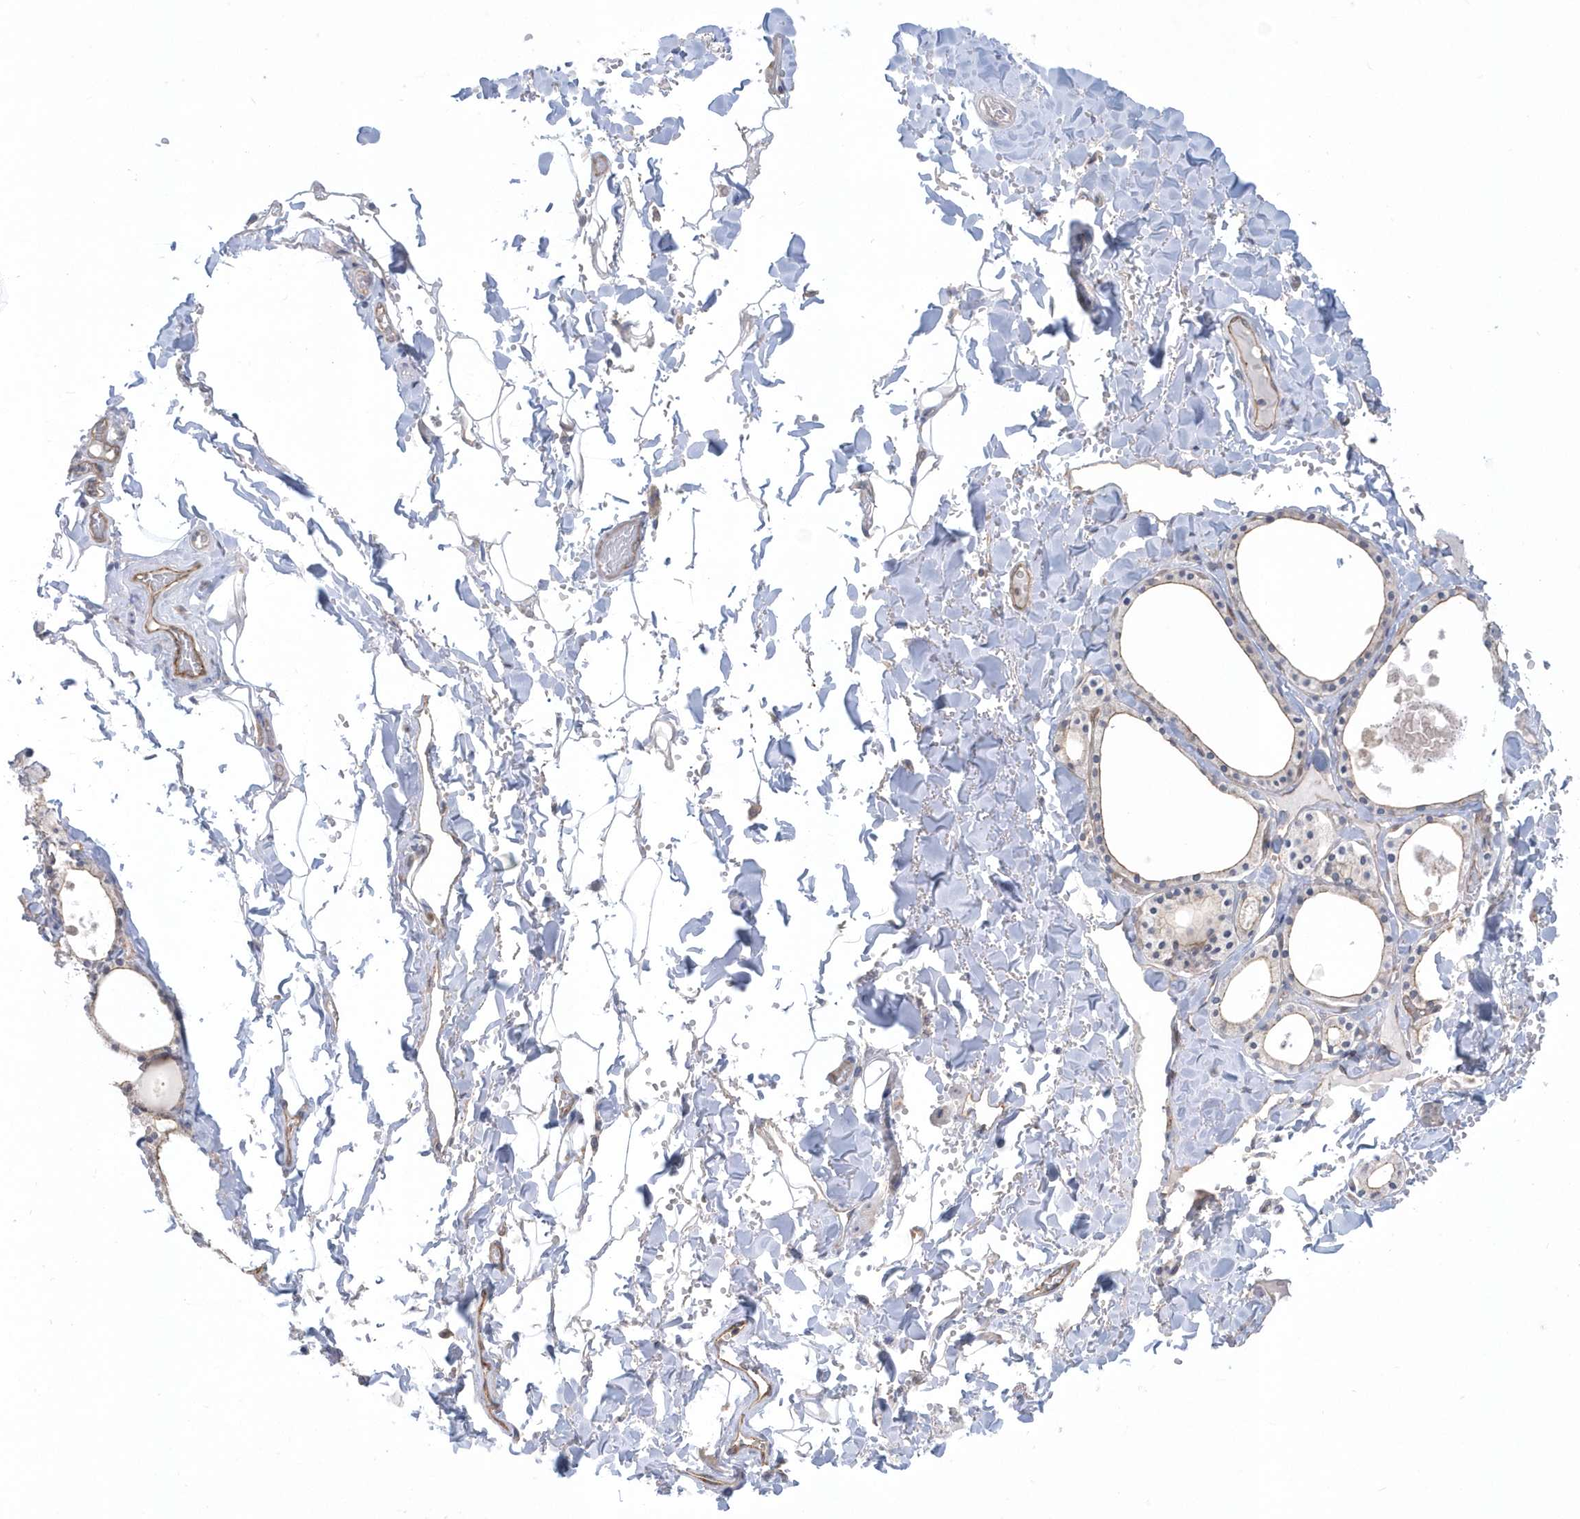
{"staining": {"intensity": "weak", "quantity": "25%-75%", "location": "cytoplasmic/membranous"}, "tissue": "thyroid gland", "cell_type": "Glandular cells", "image_type": "normal", "snomed": [{"axis": "morphology", "description": "Normal tissue, NOS"}, {"axis": "topography", "description": "Thyroid gland"}], "caption": "High-power microscopy captured an immunohistochemistry image of unremarkable thyroid gland, revealing weak cytoplasmic/membranous staining in about 25%-75% of glandular cells.", "gene": "RAI14", "patient": {"sex": "male", "age": 56}}